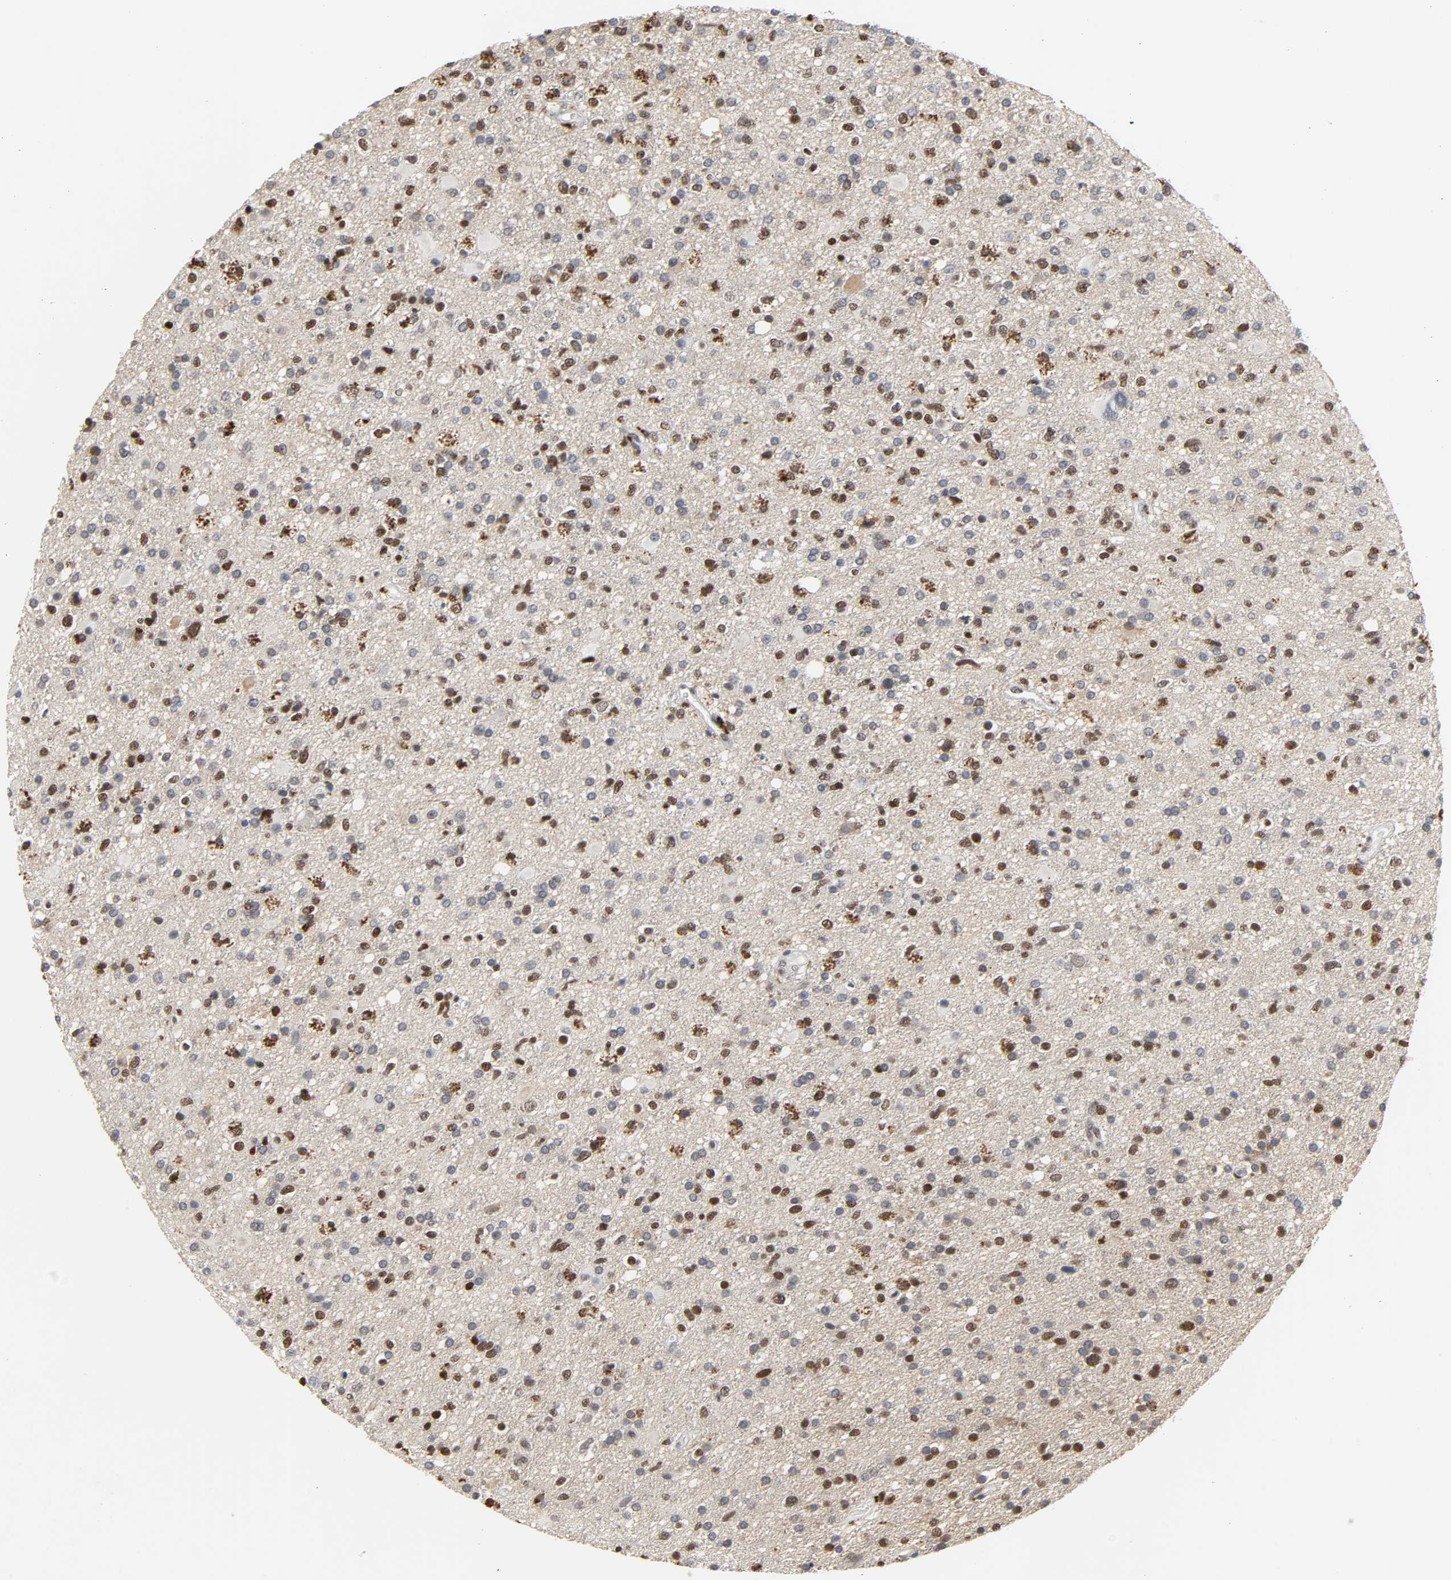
{"staining": {"intensity": "moderate", "quantity": "25%-75%", "location": "nuclear"}, "tissue": "glioma", "cell_type": "Tumor cells", "image_type": "cancer", "snomed": [{"axis": "morphology", "description": "Glioma, malignant, High grade"}, {"axis": "topography", "description": "Brain"}], "caption": "Immunohistochemistry (IHC) micrograph of neoplastic tissue: human glioma stained using immunohistochemistry (IHC) exhibits medium levels of moderate protein expression localized specifically in the nuclear of tumor cells, appearing as a nuclear brown color.", "gene": "DAZAP1", "patient": {"sex": "male", "age": 33}}